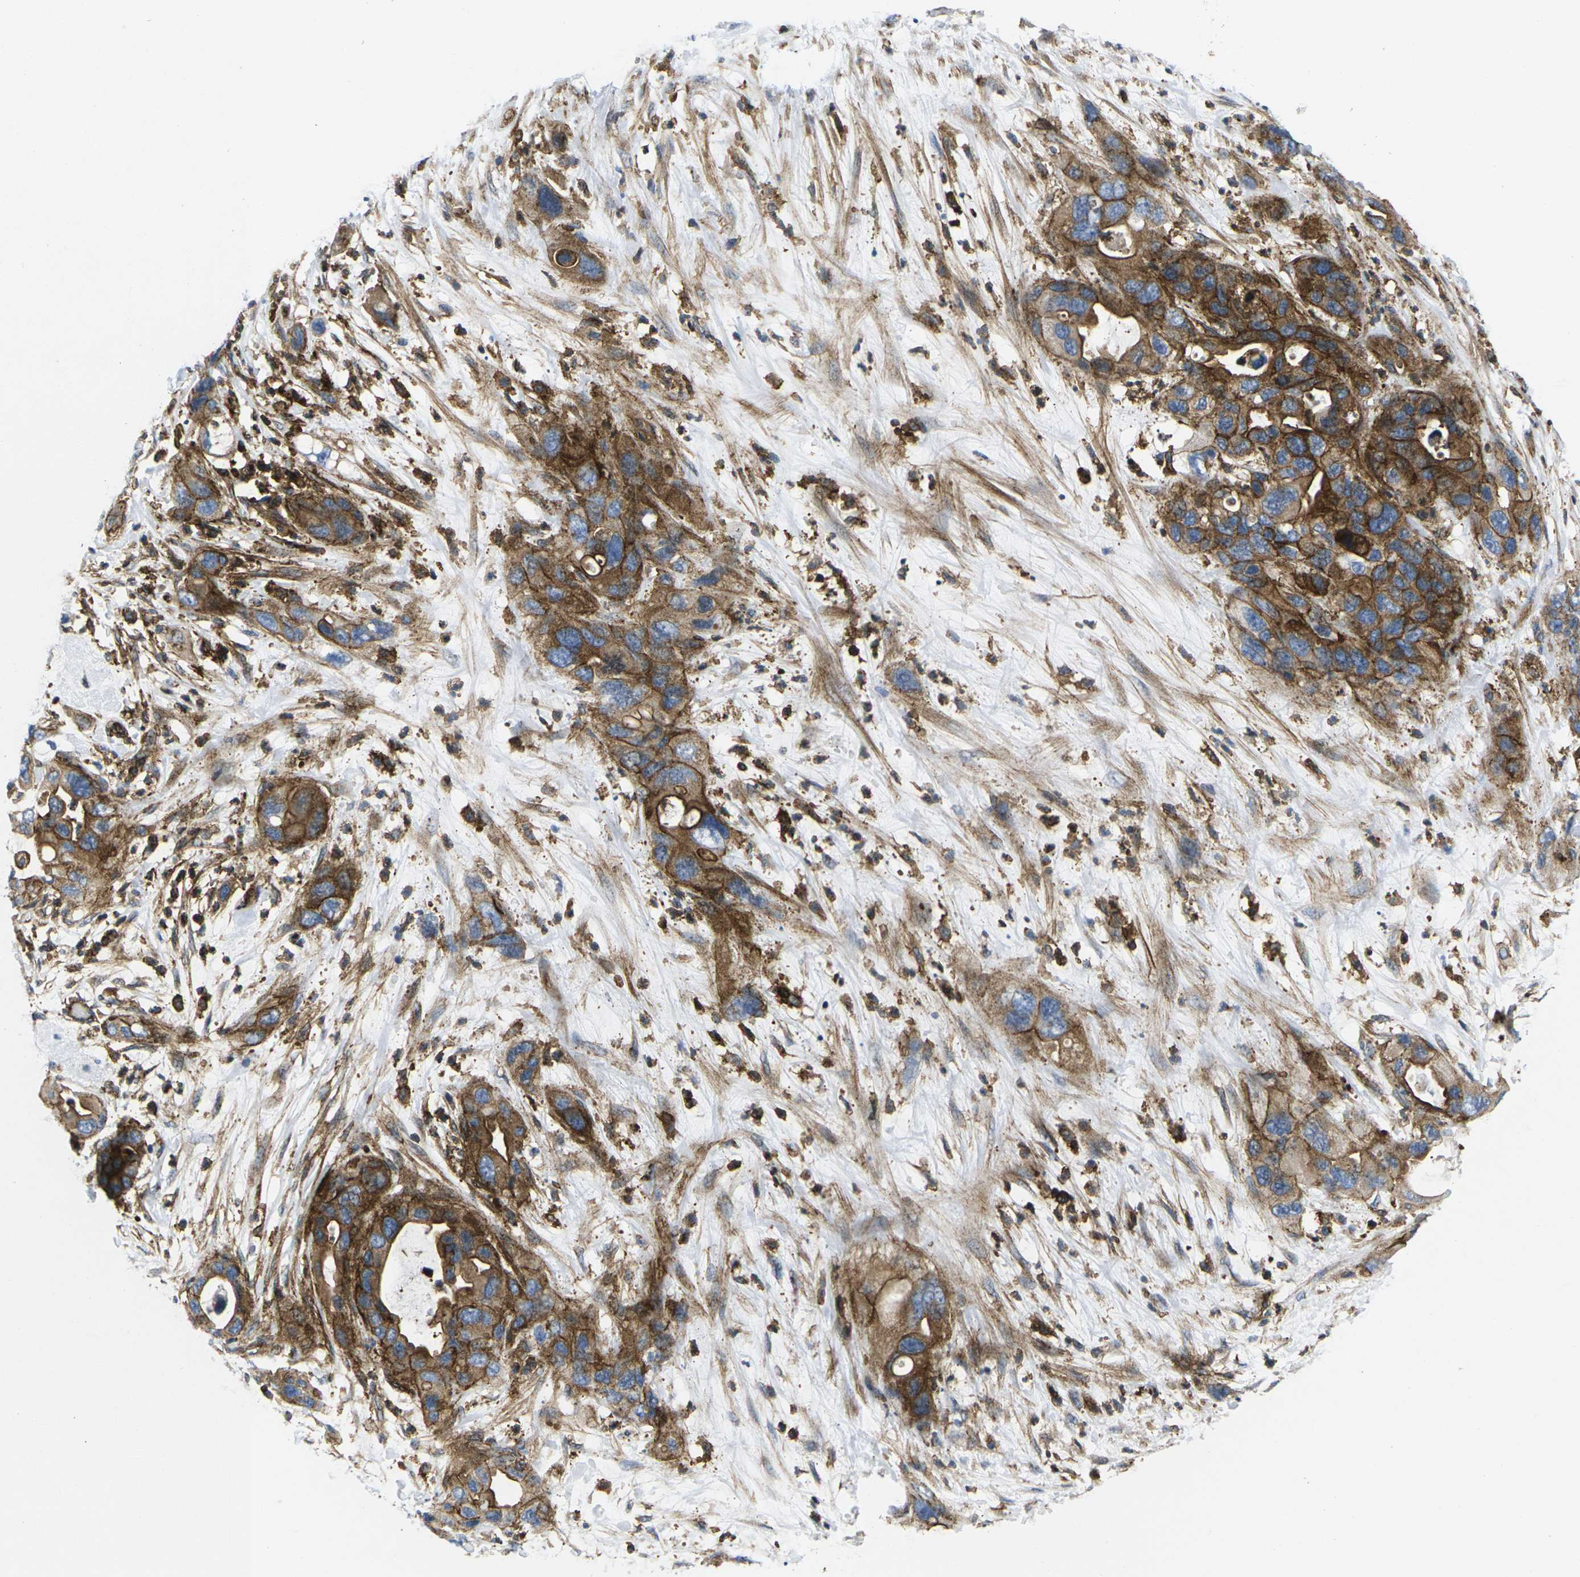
{"staining": {"intensity": "strong", "quantity": ">75%", "location": "cytoplasmic/membranous"}, "tissue": "pancreatic cancer", "cell_type": "Tumor cells", "image_type": "cancer", "snomed": [{"axis": "morphology", "description": "Adenocarcinoma, NOS"}, {"axis": "topography", "description": "Pancreas"}], "caption": "Immunohistochemical staining of human pancreatic cancer (adenocarcinoma) reveals strong cytoplasmic/membranous protein positivity in about >75% of tumor cells. The staining was performed using DAB, with brown indicating positive protein expression. Nuclei are stained blue with hematoxylin.", "gene": "IQGAP1", "patient": {"sex": "female", "age": 71}}